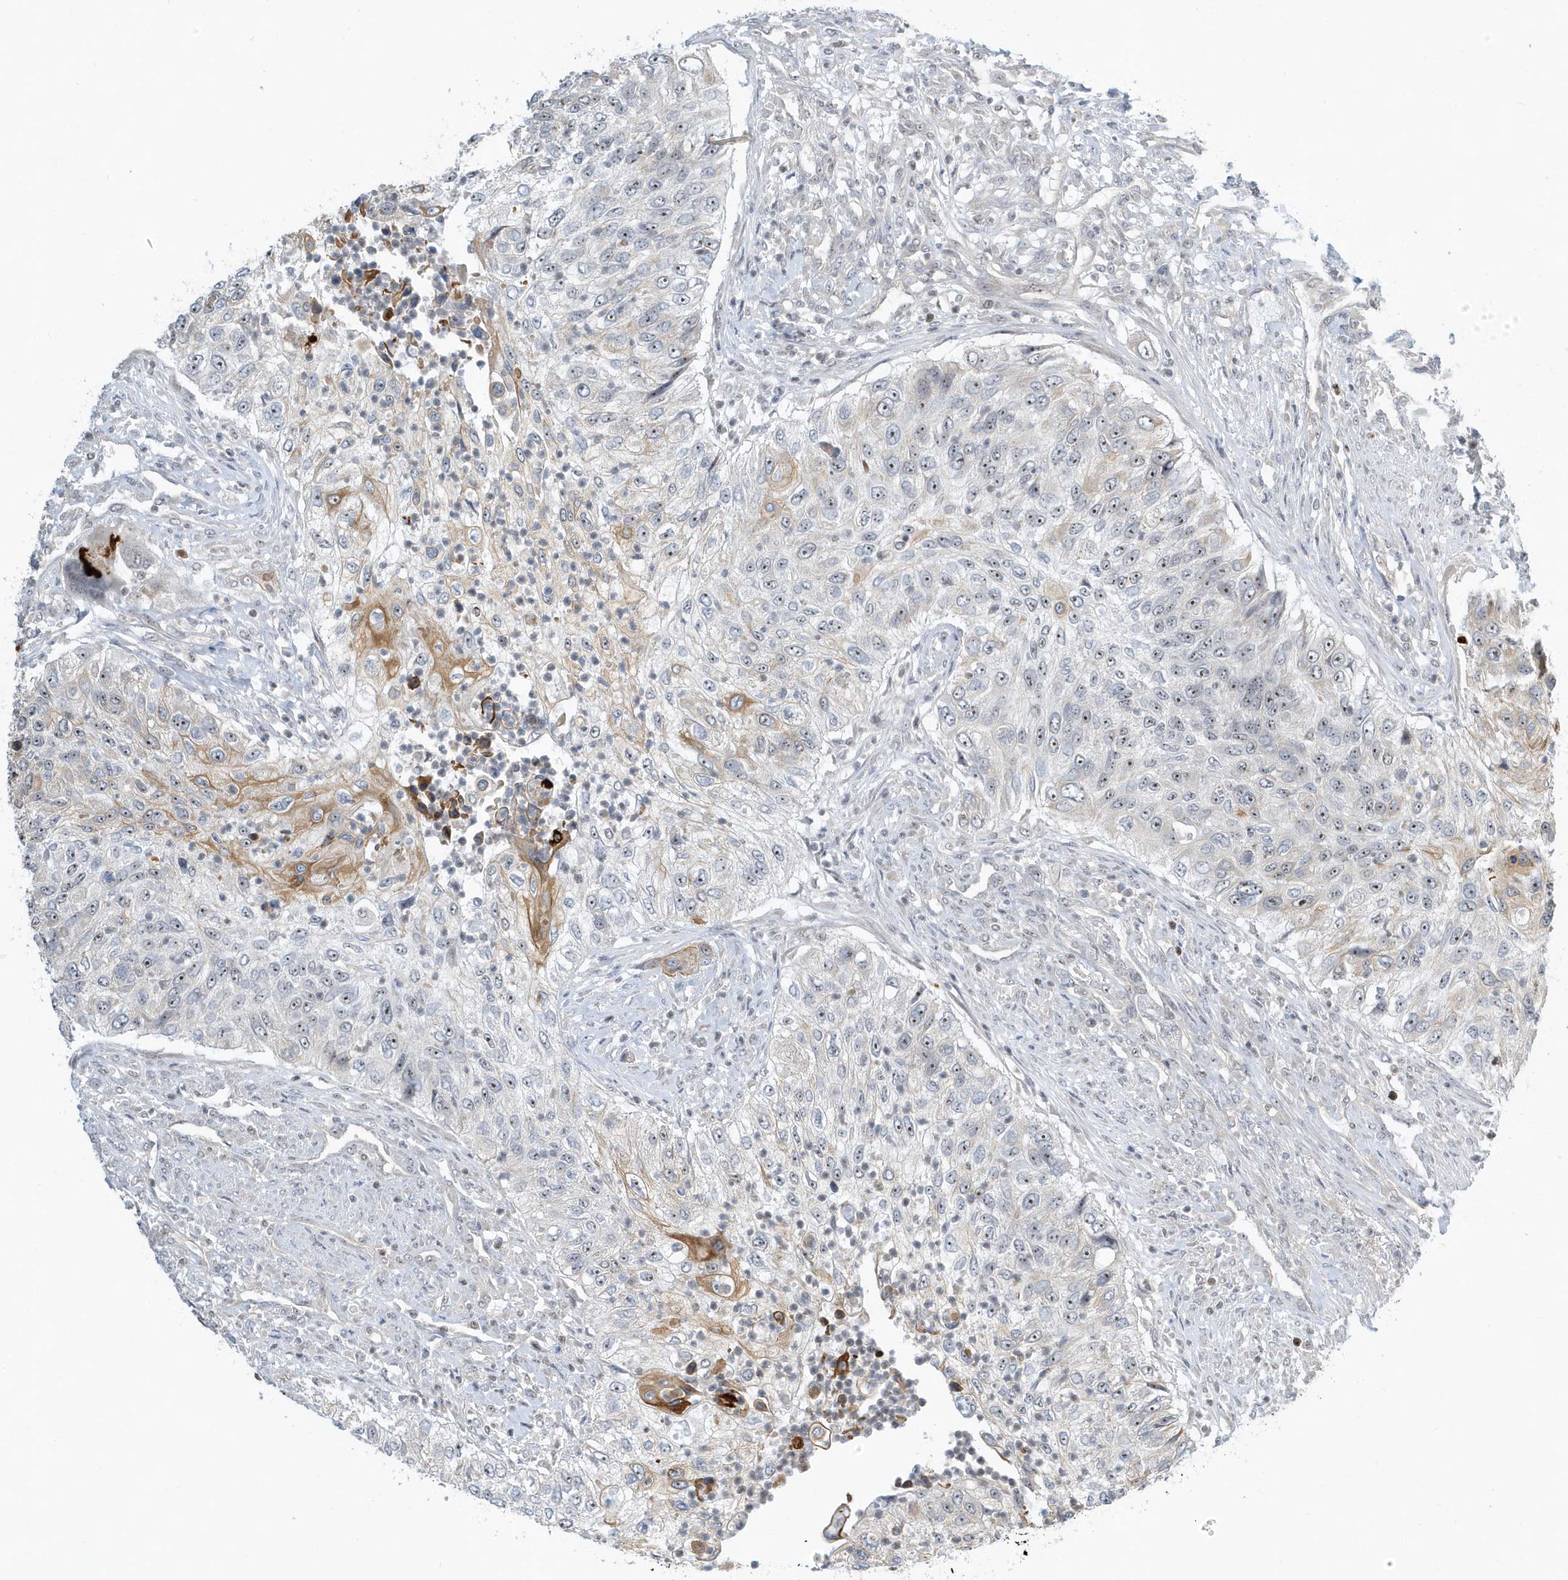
{"staining": {"intensity": "moderate", "quantity": "<25%", "location": "cytoplasmic/membranous"}, "tissue": "urothelial cancer", "cell_type": "Tumor cells", "image_type": "cancer", "snomed": [{"axis": "morphology", "description": "Urothelial carcinoma, High grade"}, {"axis": "topography", "description": "Urinary bladder"}], "caption": "Immunohistochemistry (IHC) image of neoplastic tissue: urothelial carcinoma (high-grade) stained using immunohistochemistry exhibits low levels of moderate protein expression localized specifically in the cytoplasmic/membranous of tumor cells, appearing as a cytoplasmic/membranous brown color.", "gene": "ZNF740", "patient": {"sex": "female", "age": 60}}